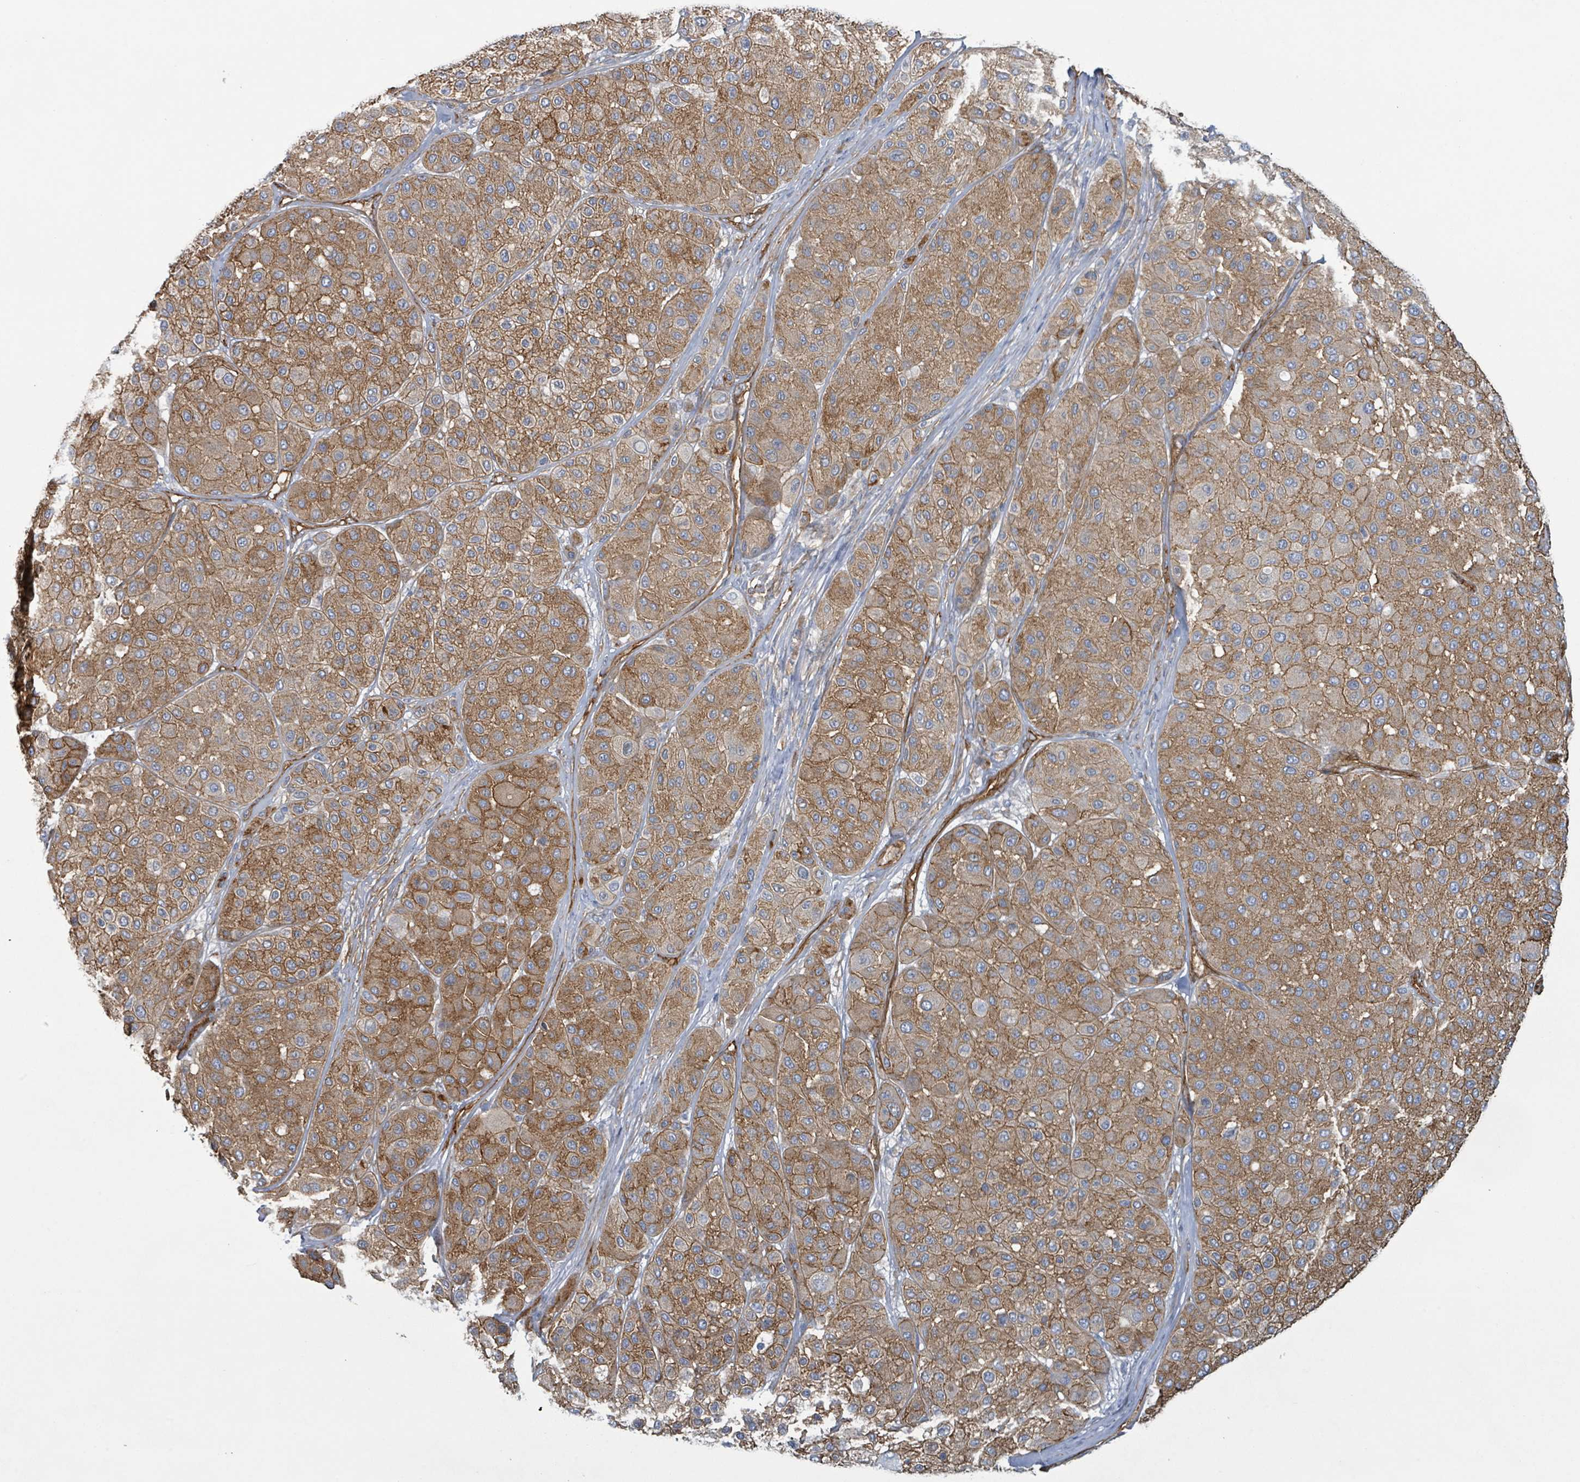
{"staining": {"intensity": "moderate", "quantity": ">75%", "location": "cytoplasmic/membranous"}, "tissue": "melanoma", "cell_type": "Tumor cells", "image_type": "cancer", "snomed": [{"axis": "morphology", "description": "Malignant melanoma, Metastatic site"}, {"axis": "topography", "description": "Smooth muscle"}], "caption": "Brown immunohistochemical staining in malignant melanoma (metastatic site) demonstrates moderate cytoplasmic/membranous positivity in approximately >75% of tumor cells. (Brightfield microscopy of DAB IHC at high magnification).", "gene": "LDOC1", "patient": {"sex": "male", "age": 41}}